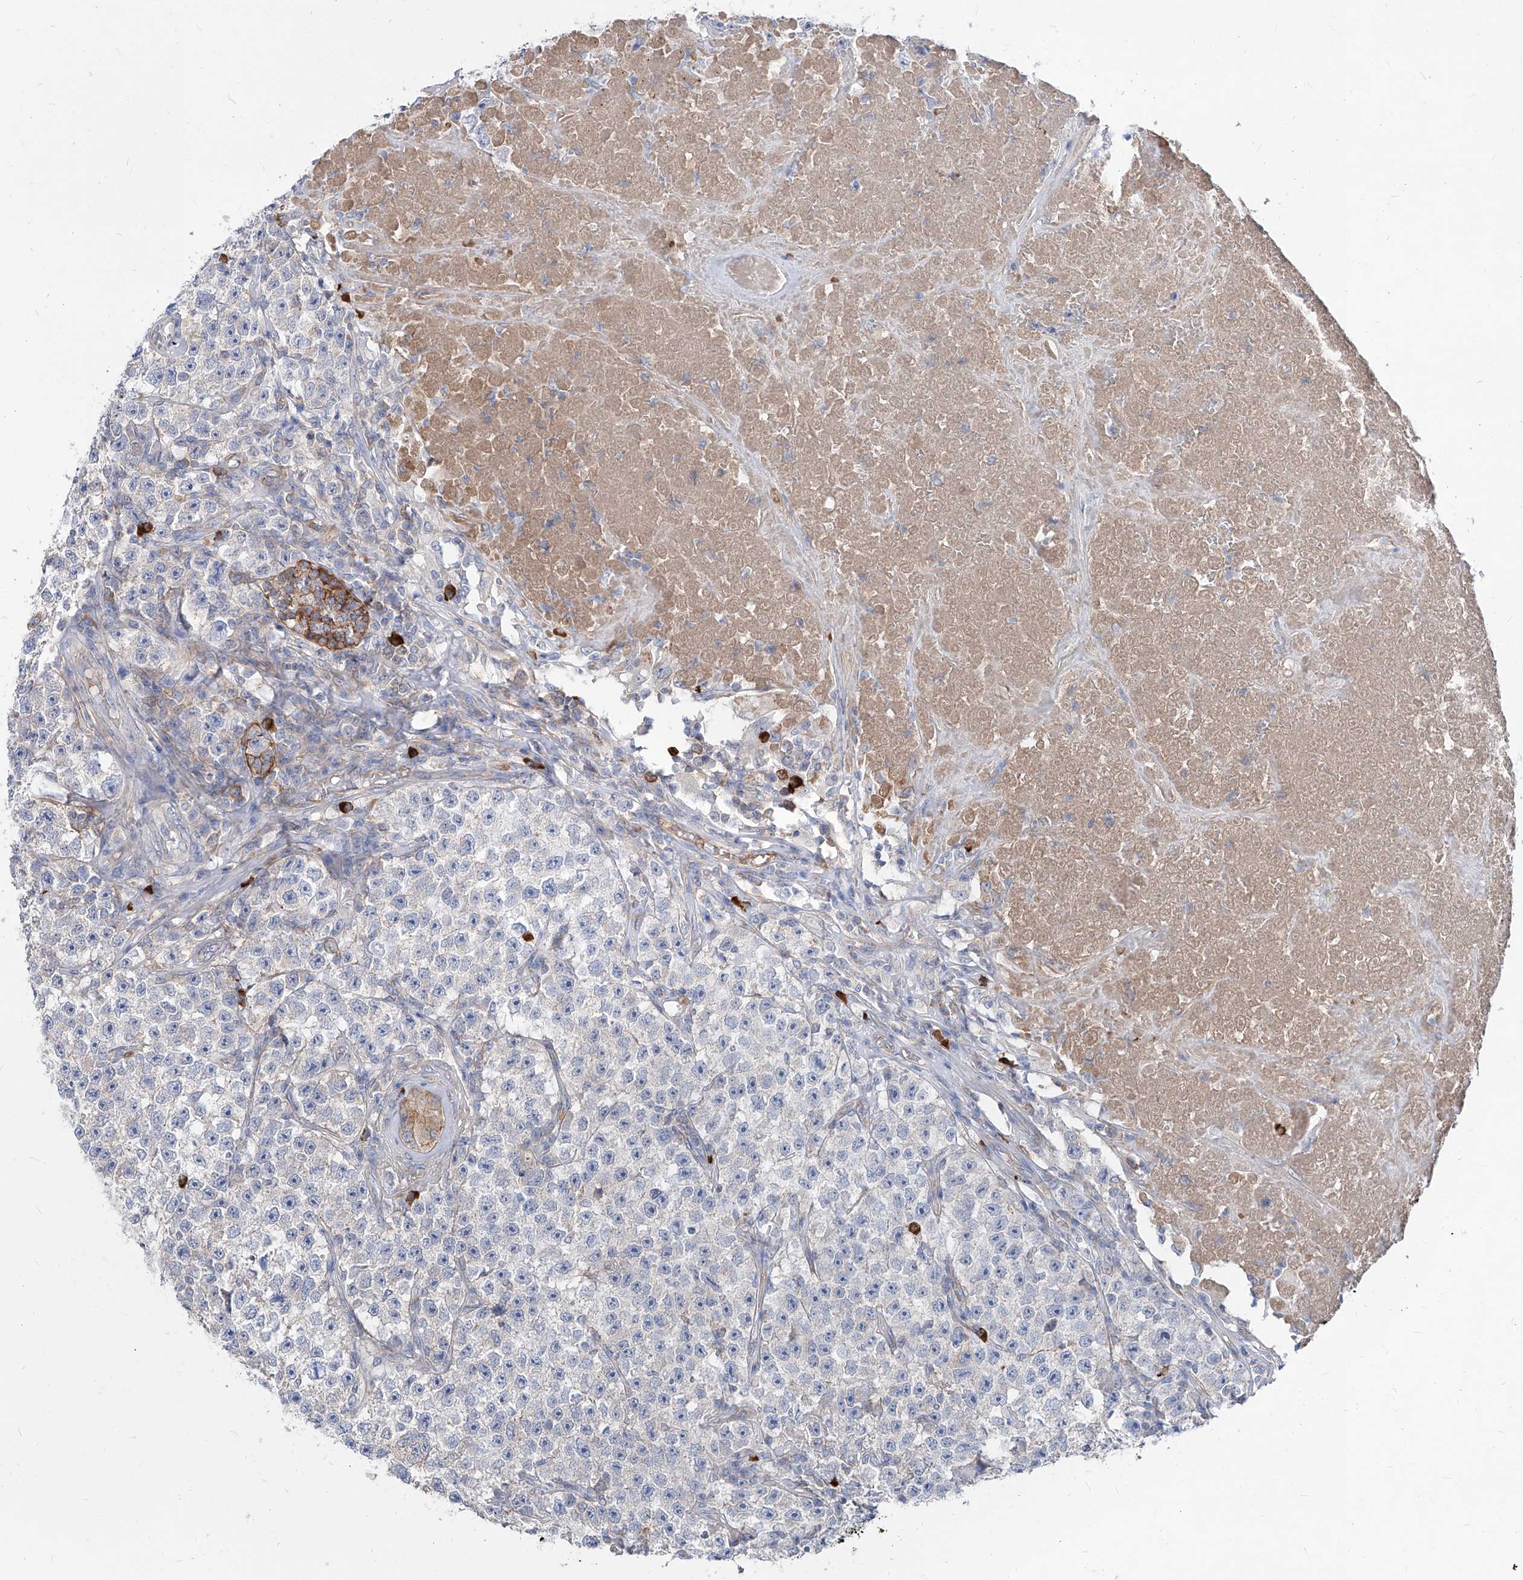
{"staining": {"intensity": "negative", "quantity": "none", "location": "none"}, "tissue": "testis cancer", "cell_type": "Tumor cells", "image_type": "cancer", "snomed": [{"axis": "morphology", "description": "Seminoma, NOS"}, {"axis": "topography", "description": "Testis"}], "caption": "IHC photomicrograph of neoplastic tissue: testis cancer (seminoma) stained with DAB exhibits no significant protein expression in tumor cells.", "gene": "AKAP10", "patient": {"sex": "male", "age": 22}}